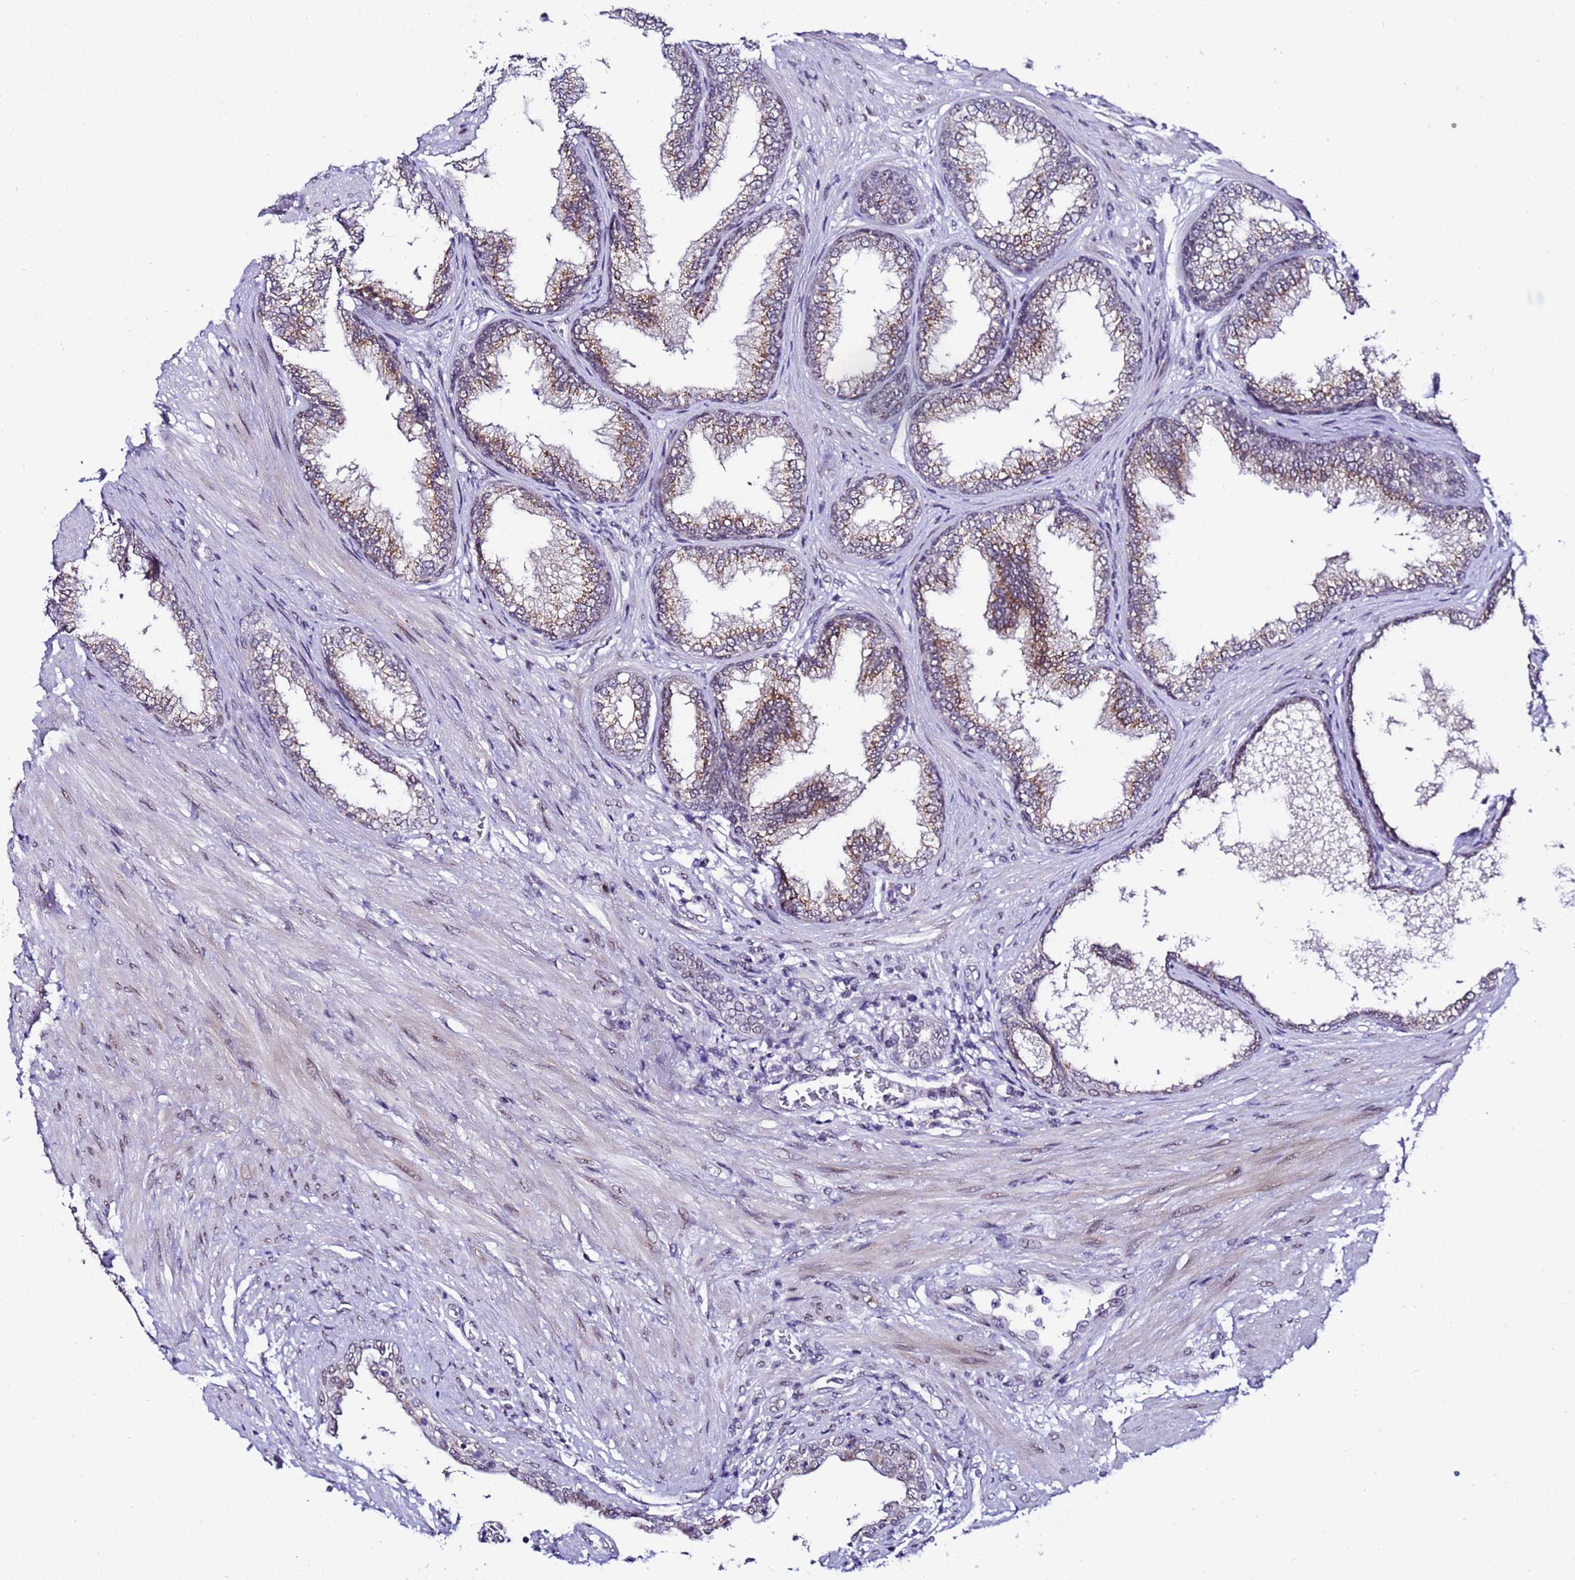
{"staining": {"intensity": "strong", "quantity": "25%-75%", "location": "cytoplasmic/membranous"}, "tissue": "prostate", "cell_type": "Glandular cells", "image_type": "normal", "snomed": [{"axis": "morphology", "description": "Normal tissue, NOS"}, {"axis": "topography", "description": "Prostate"}], "caption": "Protein staining of unremarkable prostate displays strong cytoplasmic/membranous expression in about 25%-75% of glandular cells.", "gene": "C19orf47", "patient": {"sex": "male", "age": 76}}